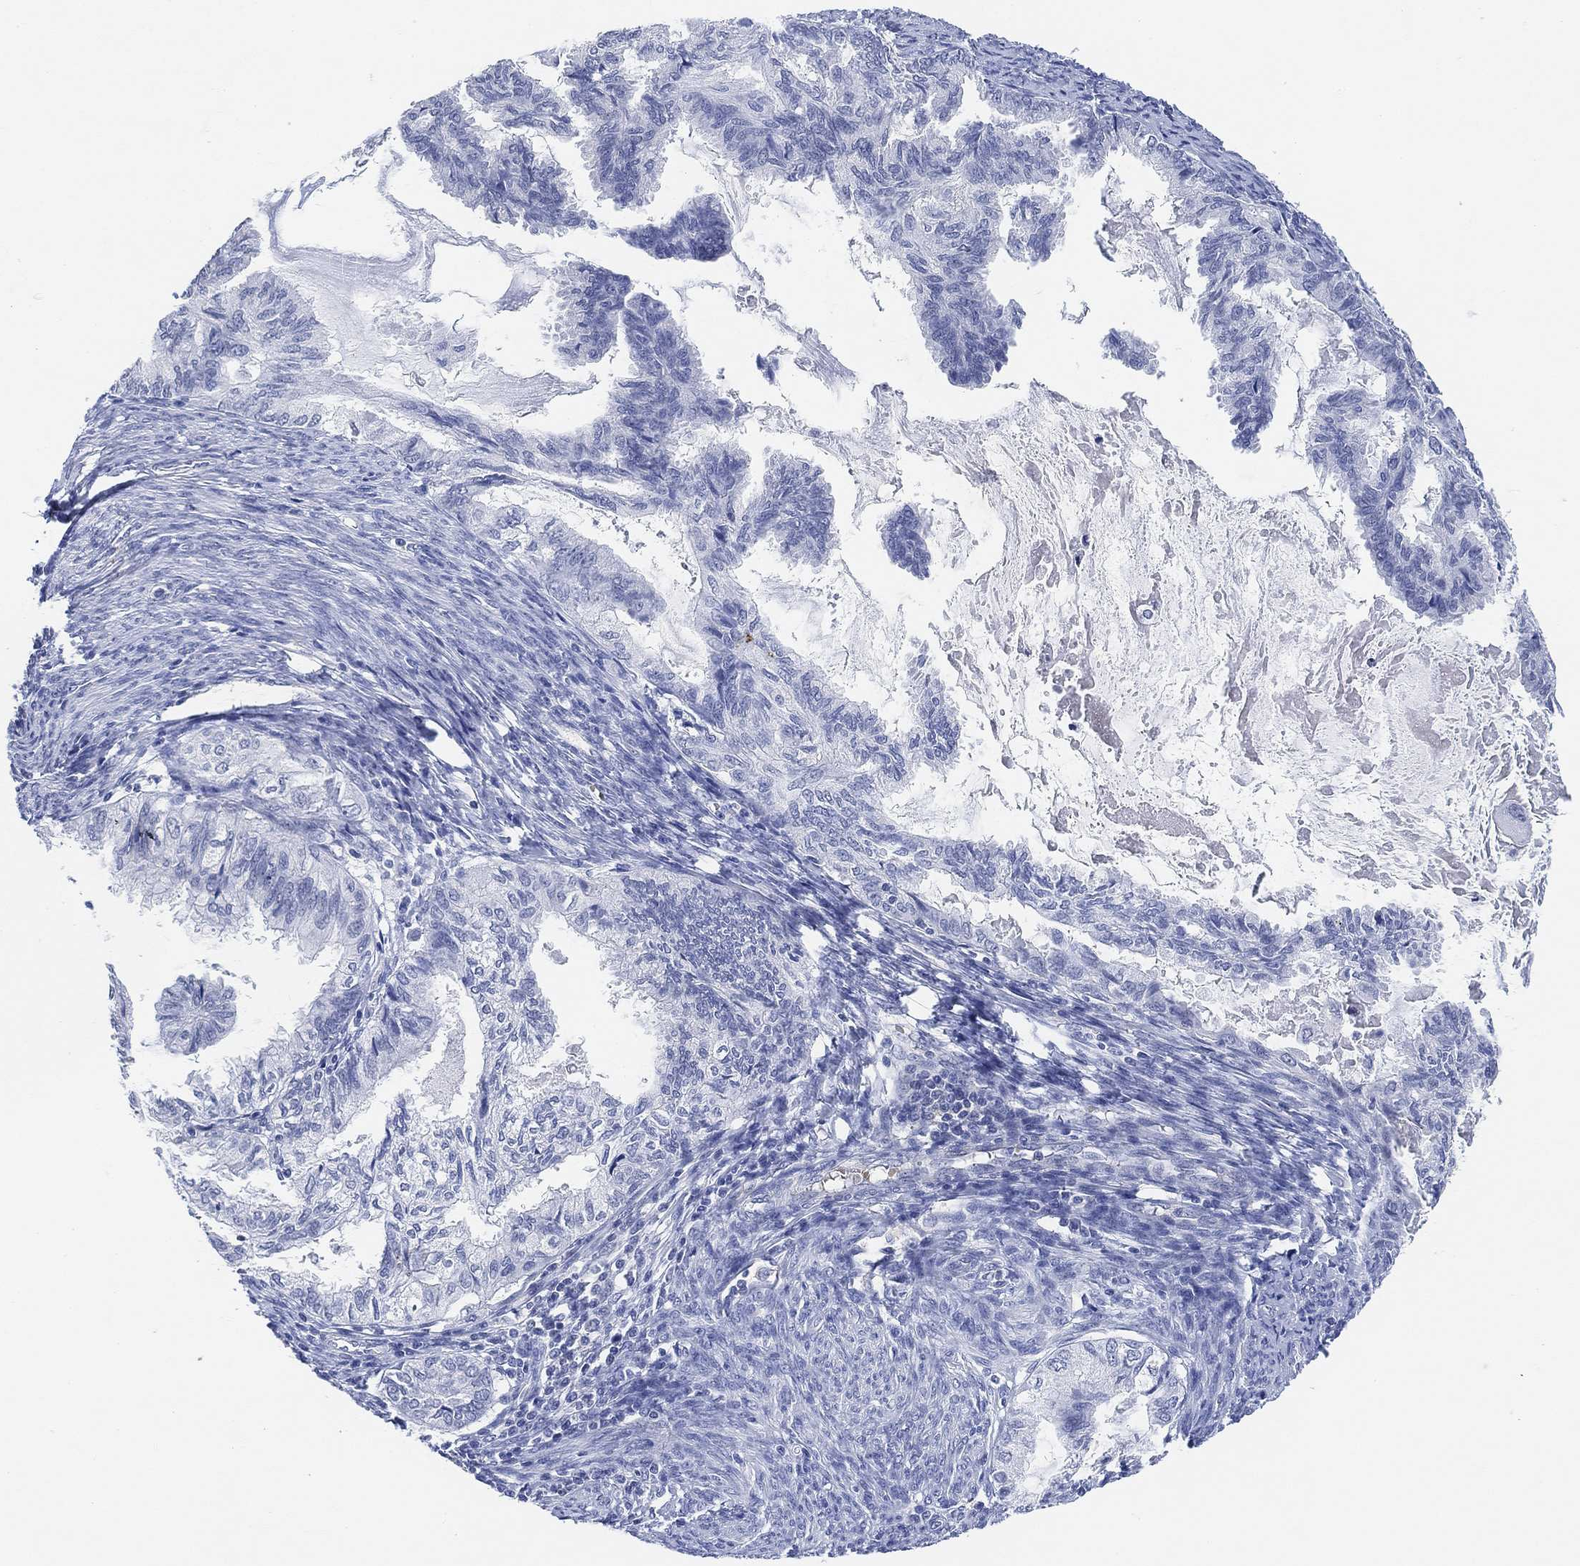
{"staining": {"intensity": "negative", "quantity": "none", "location": "none"}, "tissue": "endometrial cancer", "cell_type": "Tumor cells", "image_type": "cancer", "snomed": [{"axis": "morphology", "description": "Adenocarcinoma, NOS"}, {"axis": "topography", "description": "Endometrium"}], "caption": "This is a image of immunohistochemistry staining of endometrial adenocarcinoma, which shows no positivity in tumor cells.", "gene": "PAX6", "patient": {"sex": "female", "age": 86}}